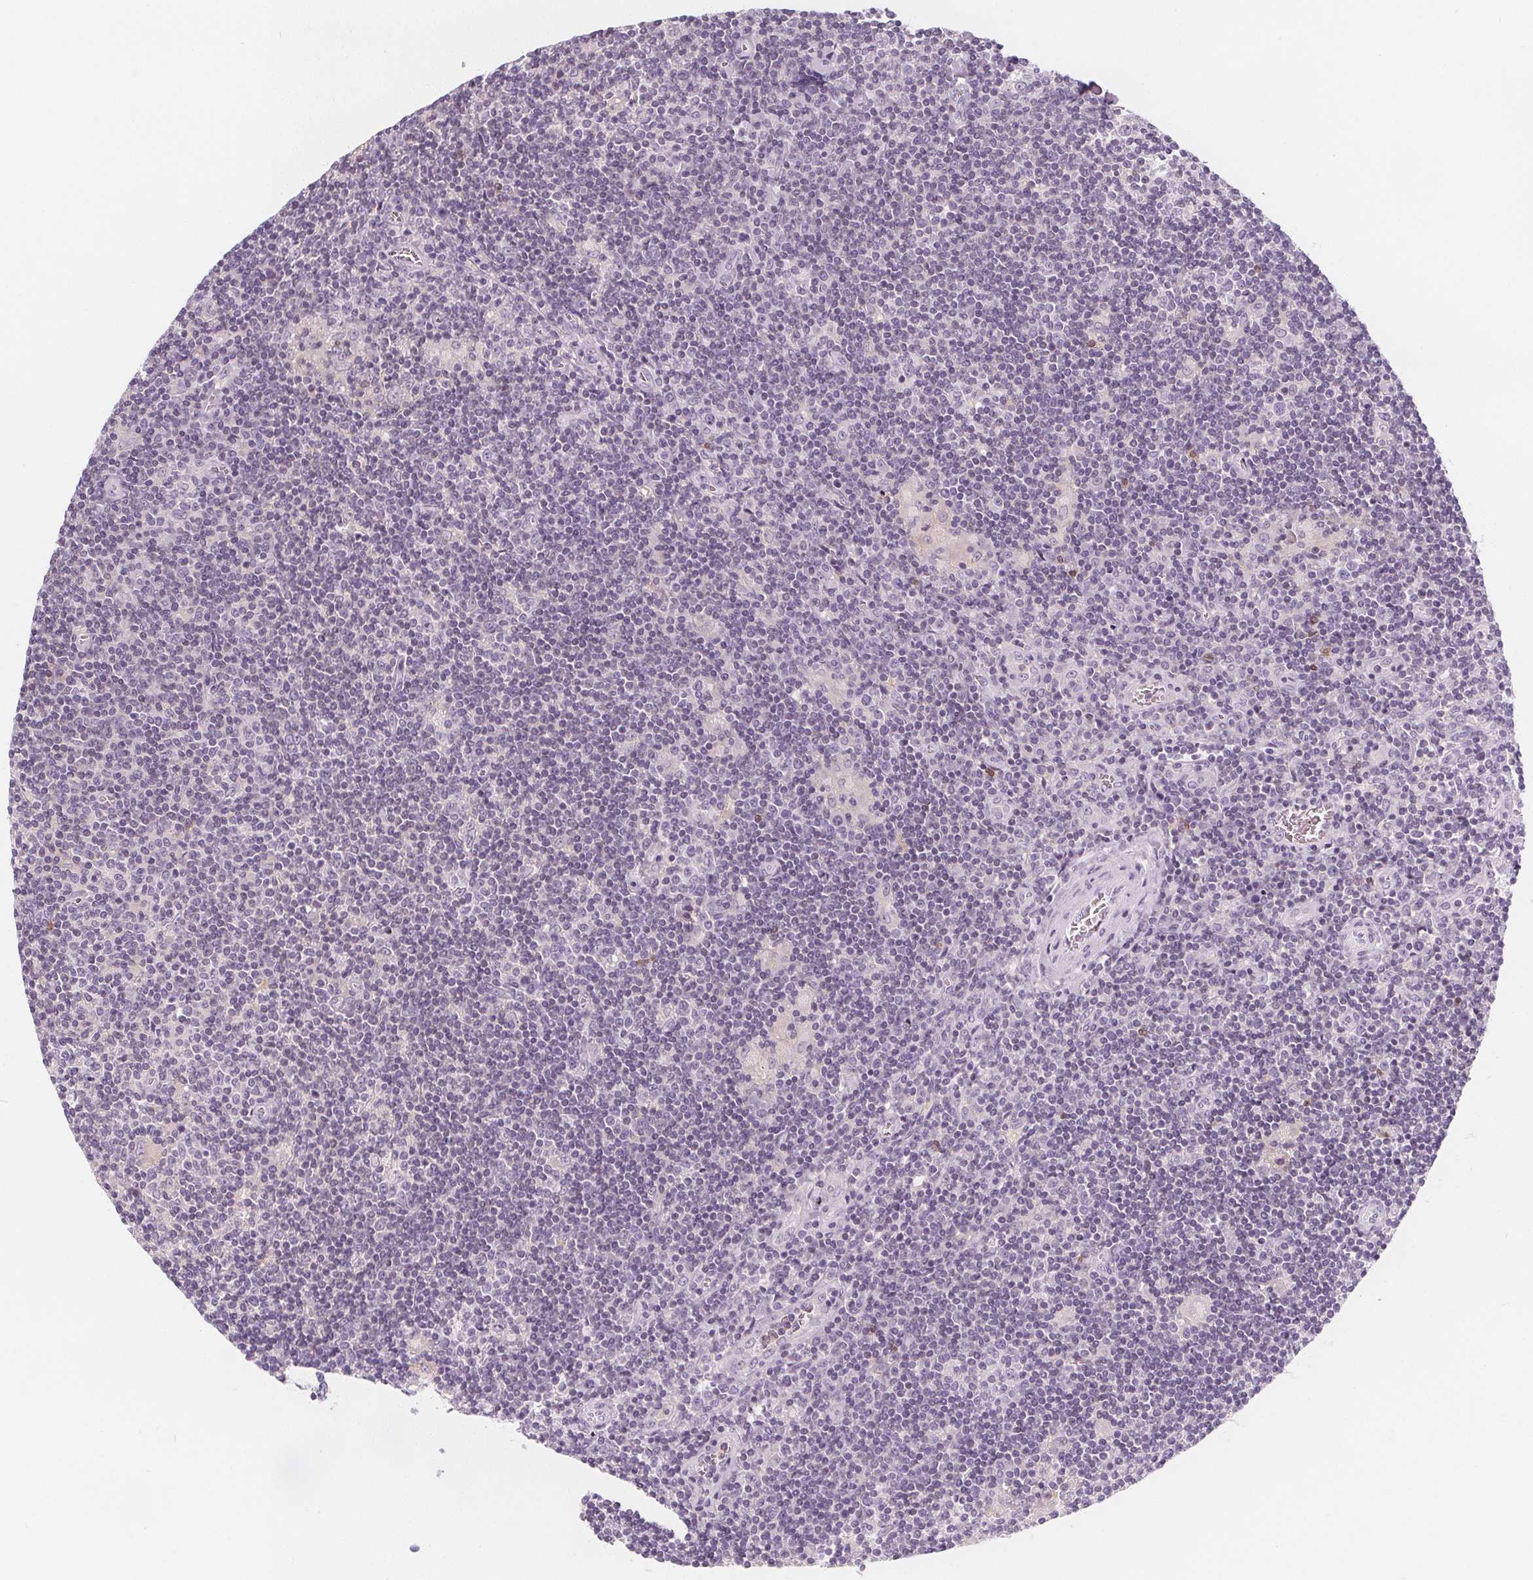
{"staining": {"intensity": "negative", "quantity": "none", "location": "none"}, "tissue": "lymphoma", "cell_type": "Tumor cells", "image_type": "cancer", "snomed": [{"axis": "morphology", "description": "Hodgkin's disease, NOS"}, {"axis": "topography", "description": "Lymph node"}], "caption": "The histopathology image displays no significant positivity in tumor cells of lymphoma.", "gene": "UGP2", "patient": {"sex": "male", "age": 40}}